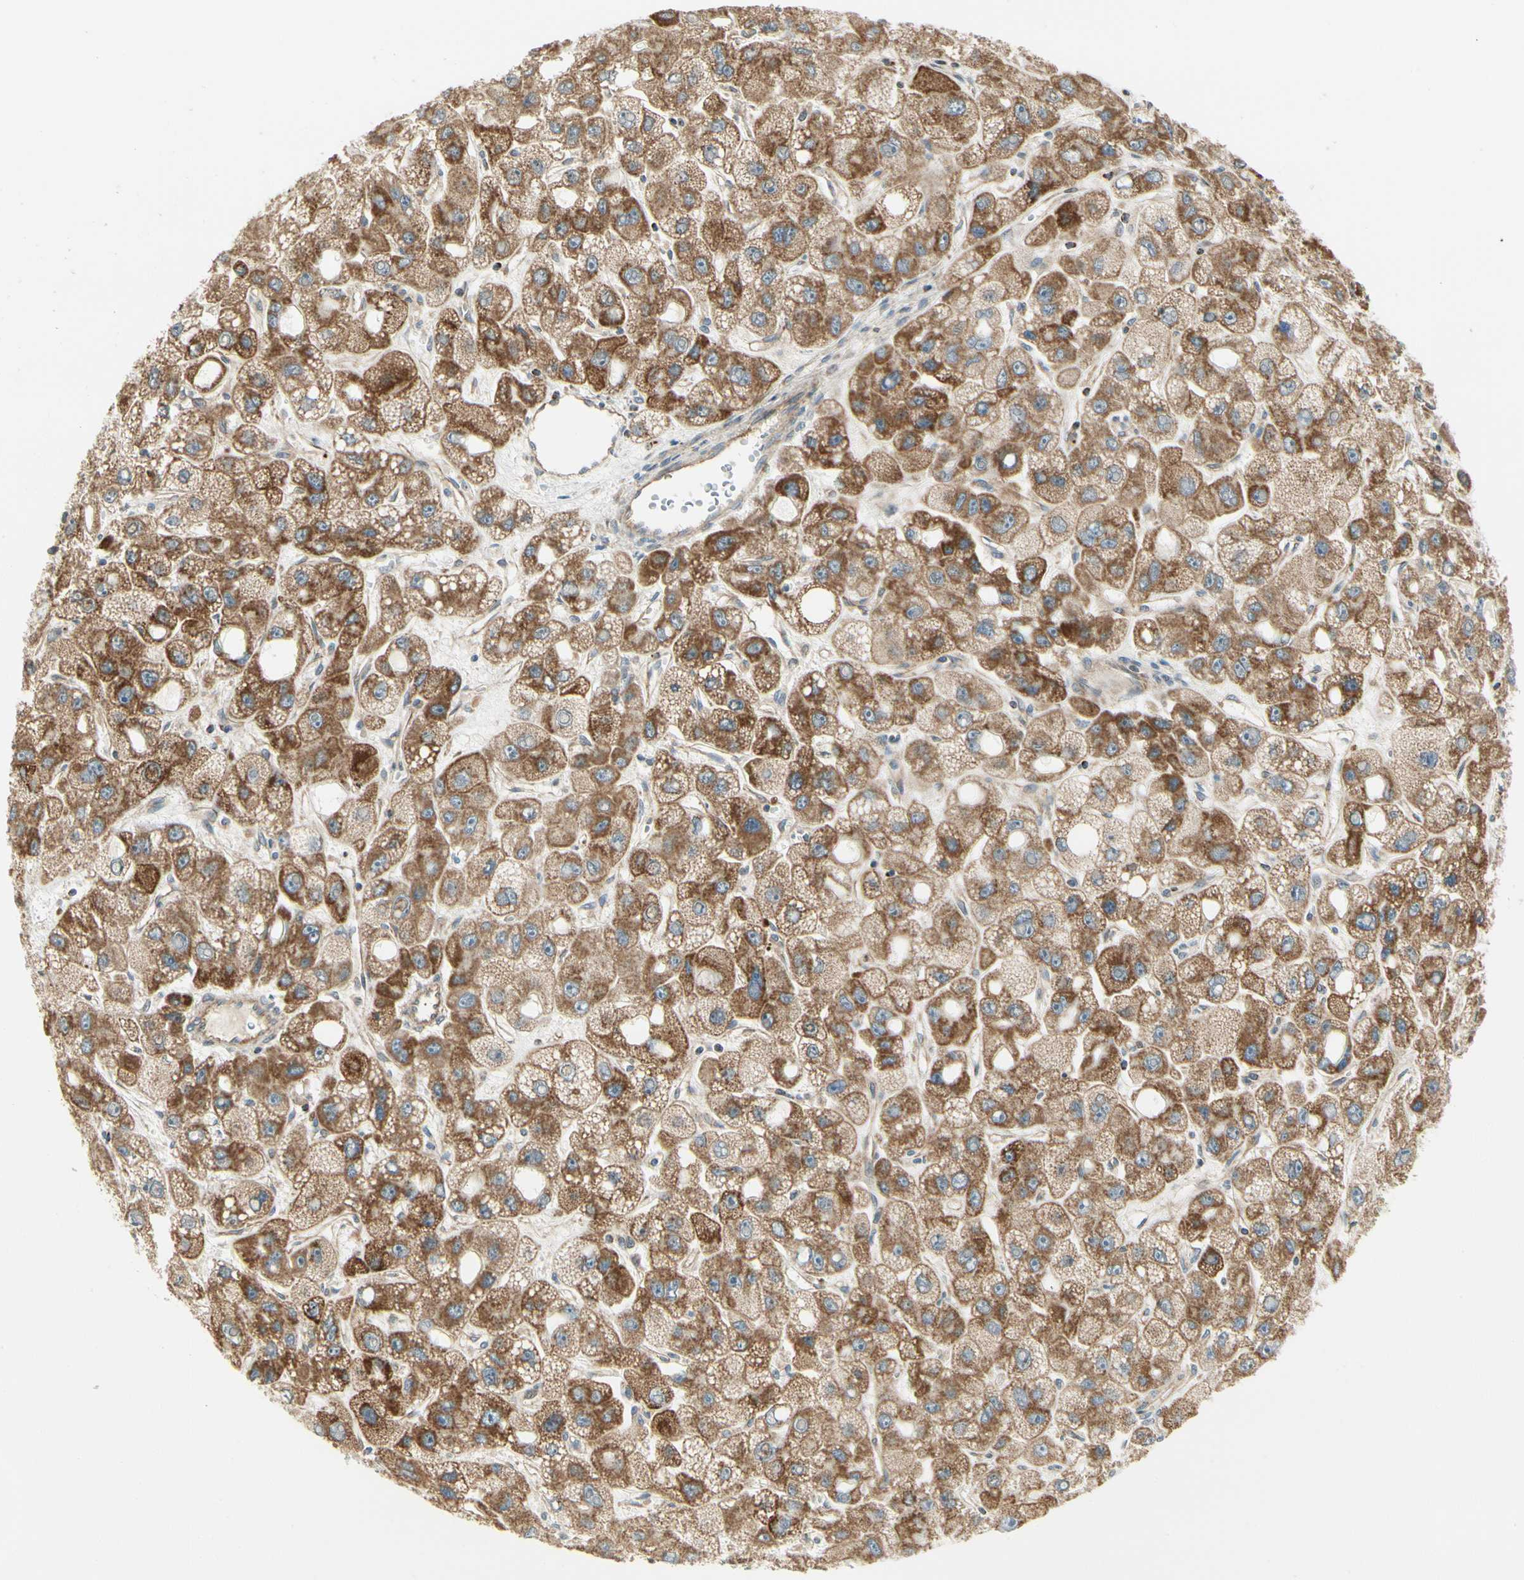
{"staining": {"intensity": "strong", "quantity": ">75%", "location": "cytoplasmic/membranous"}, "tissue": "liver cancer", "cell_type": "Tumor cells", "image_type": "cancer", "snomed": [{"axis": "morphology", "description": "Carcinoma, Hepatocellular, NOS"}, {"axis": "topography", "description": "Liver"}], "caption": "The immunohistochemical stain shows strong cytoplasmic/membranous positivity in tumor cells of liver cancer (hepatocellular carcinoma) tissue. (brown staining indicates protein expression, while blue staining denotes nuclei).", "gene": "EPHB3", "patient": {"sex": "male", "age": 55}}